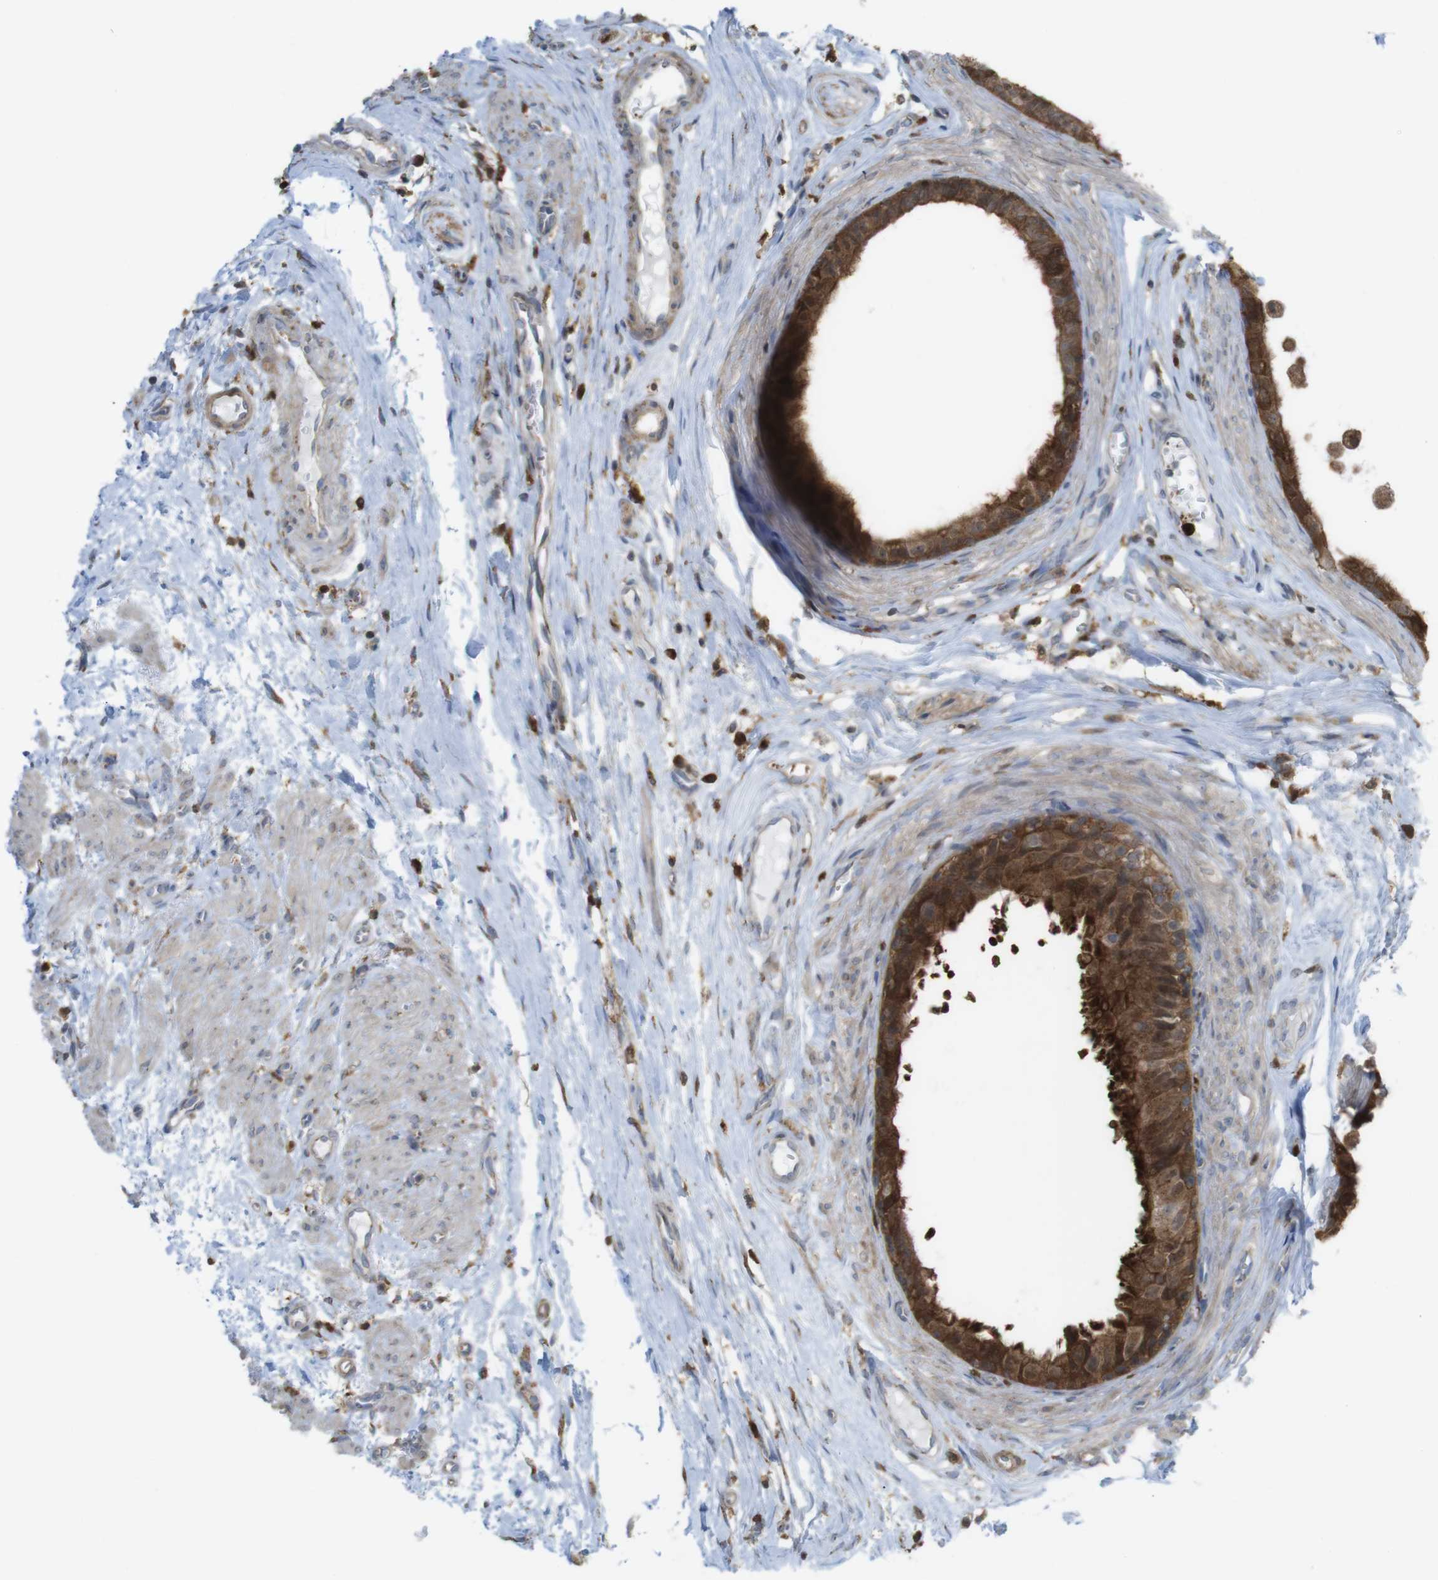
{"staining": {"intensity": "strong", "quantity": ">75%", "location": "cytoplasmic/membranous"}, "tissue": "epididymis", "cell_type": "Glandular cells", "image_type": "normal", "snomed": [{"axis": "morphology", "description": "Normal tissue, NOS"}, {"axis": "morphology", "description": "Inflammation, NOS"}, {"axis": "topography", "description": "Epididymis"}], "caption": "An immunohistochemistry (IHC) photomicrograph of unremarkable tissue is shown. Protein staining in brown labels strong cytoplasmic/membranous positivity in epididymis within glandular cells. (DAB (3,3'-diaminobenzidine) IHC, brown staining for protein, blue staining for nuclei).", "gene": "PRKCD", "patient": {"sex": "male", "age": 85}}